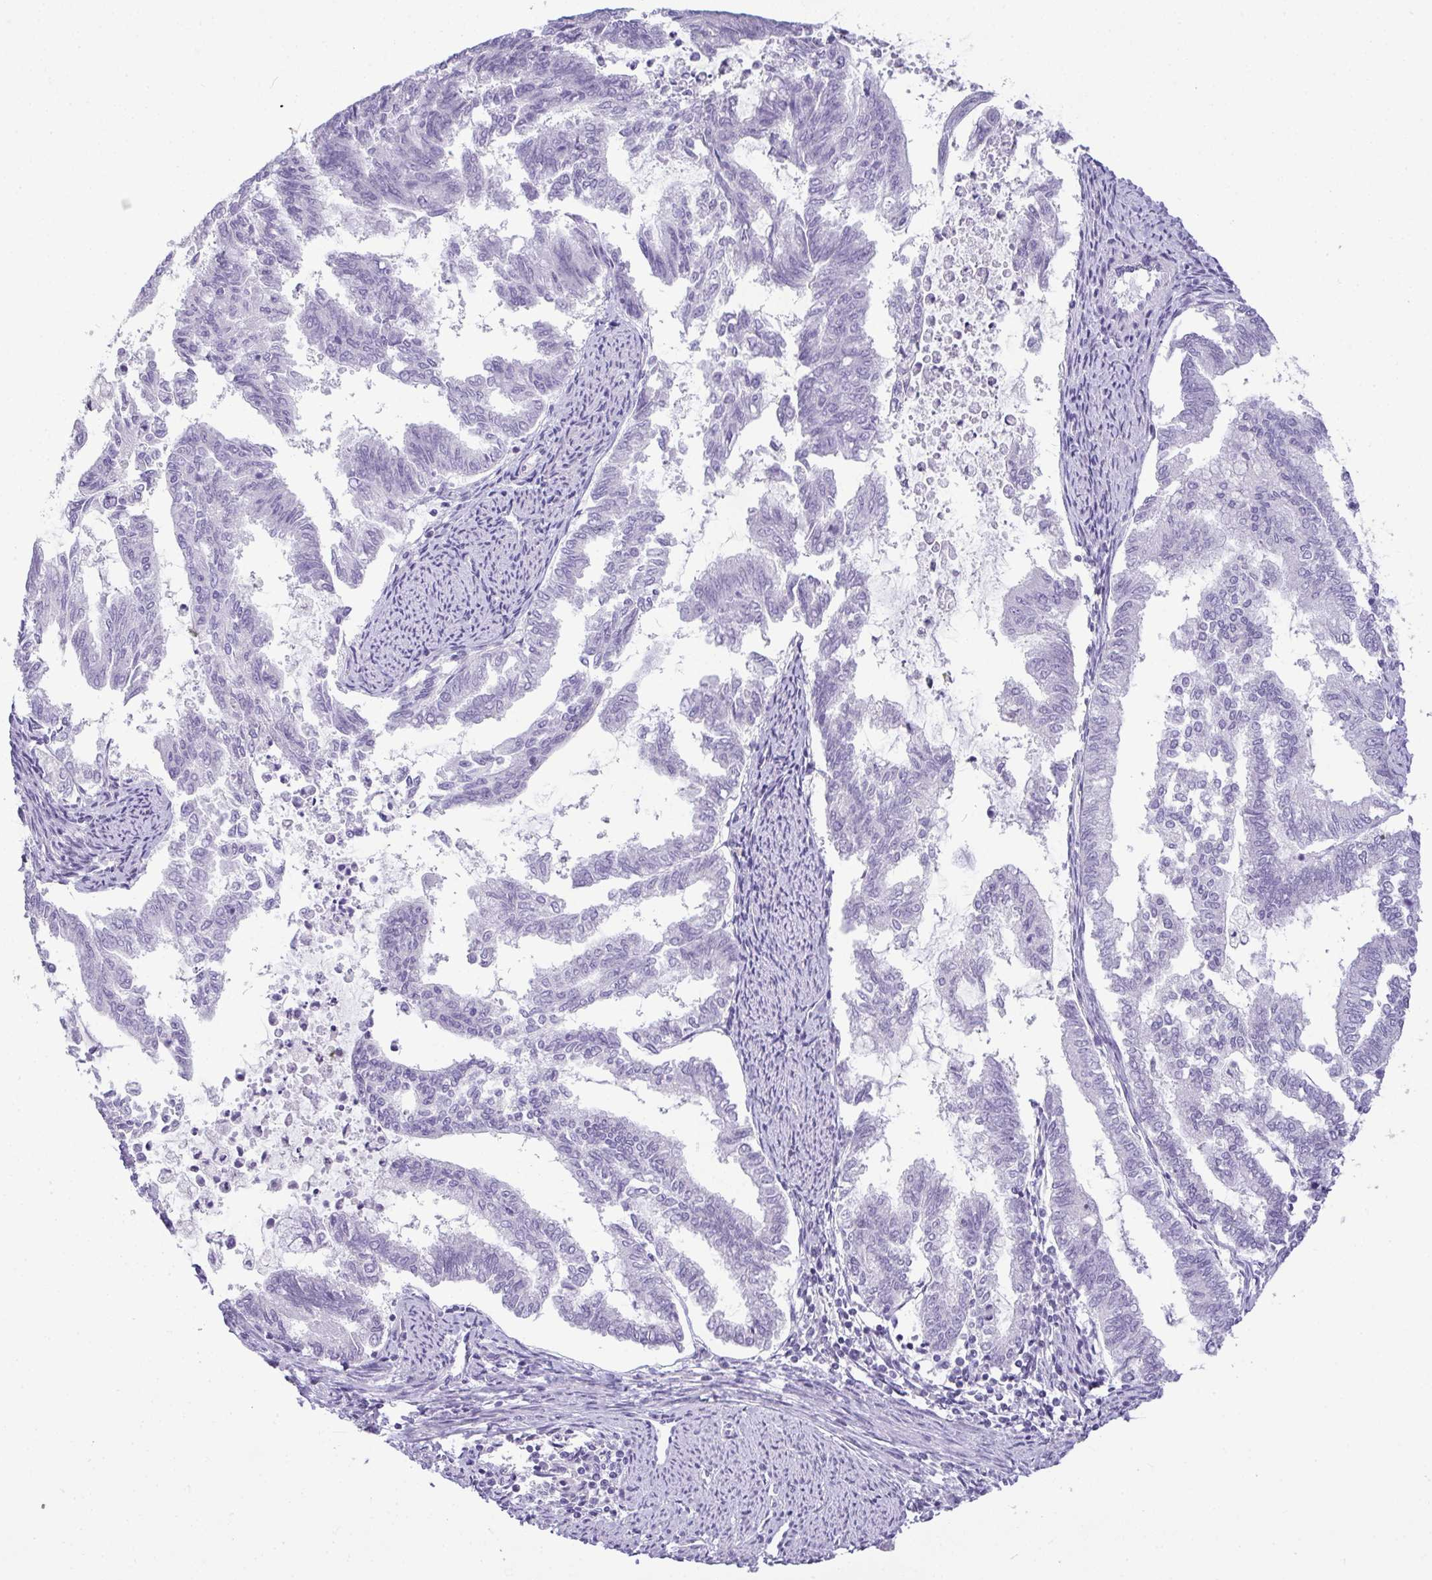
{"staining": {"intensity": "negative", "quantity": "none", "location": "none"}, "tissue": "endometrial cancer", "cell_type": "Tumor cells", "image_type": "cancer", "snomed": [{"axis": "morphology", "description": "Adenocarcinoma, NOS"}, {"axis": "topography", "description": "Endometrium"}], "caption": "The histopathology image displays no significant positivity in tumor cells of endometrial cancer (adenocarcinoma).", "gene": "LIPE", "patient": {"sex": "female", "age": 79}}